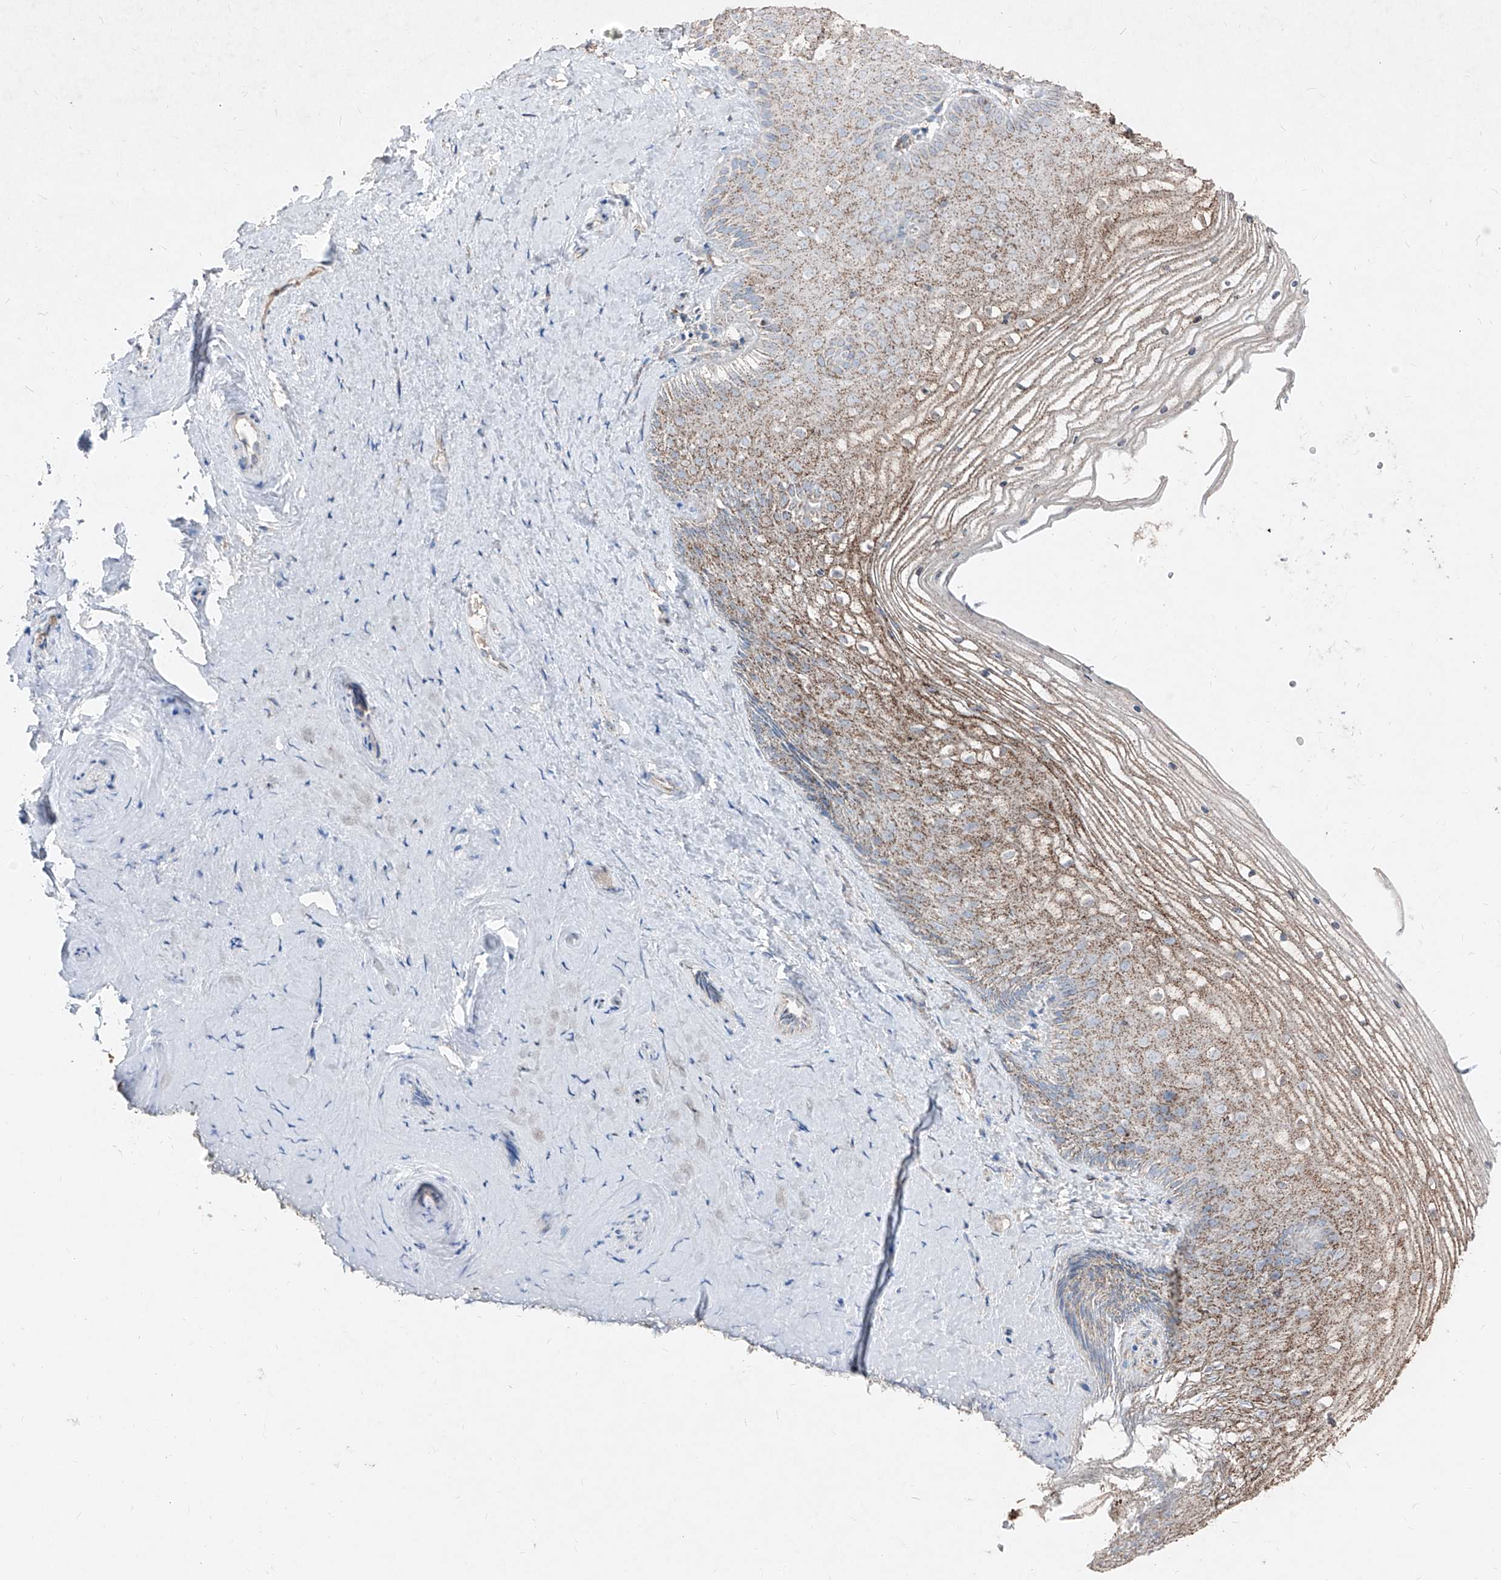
{"staining": {"intensity": "moderate", "quantity": "25%-75%", "location": "cytoplasmic/membranous"}, "tissue": "vagina", "cell_type": "Squamous epithelial cells", "image_type": "normal", "snomed": [{"axis": "morphology", "description": "Normal tissue, NOS"}, {"axis": "topography", "description": "Vagina"}, {"axis": "topography", "description": "Cervix"}], "caption": "IHC photomicrograph of normal vagina: human vagina stained using immunohistochemistry reveals medium levels of moderate protein expression localized specifically in the cytoplasmic/membranous of squamous epithelial cells, appearing as a cytoplasmic/membranous brown color.", "gene": "ABCD3", "patient": {"sex": "female", "age": 40}}